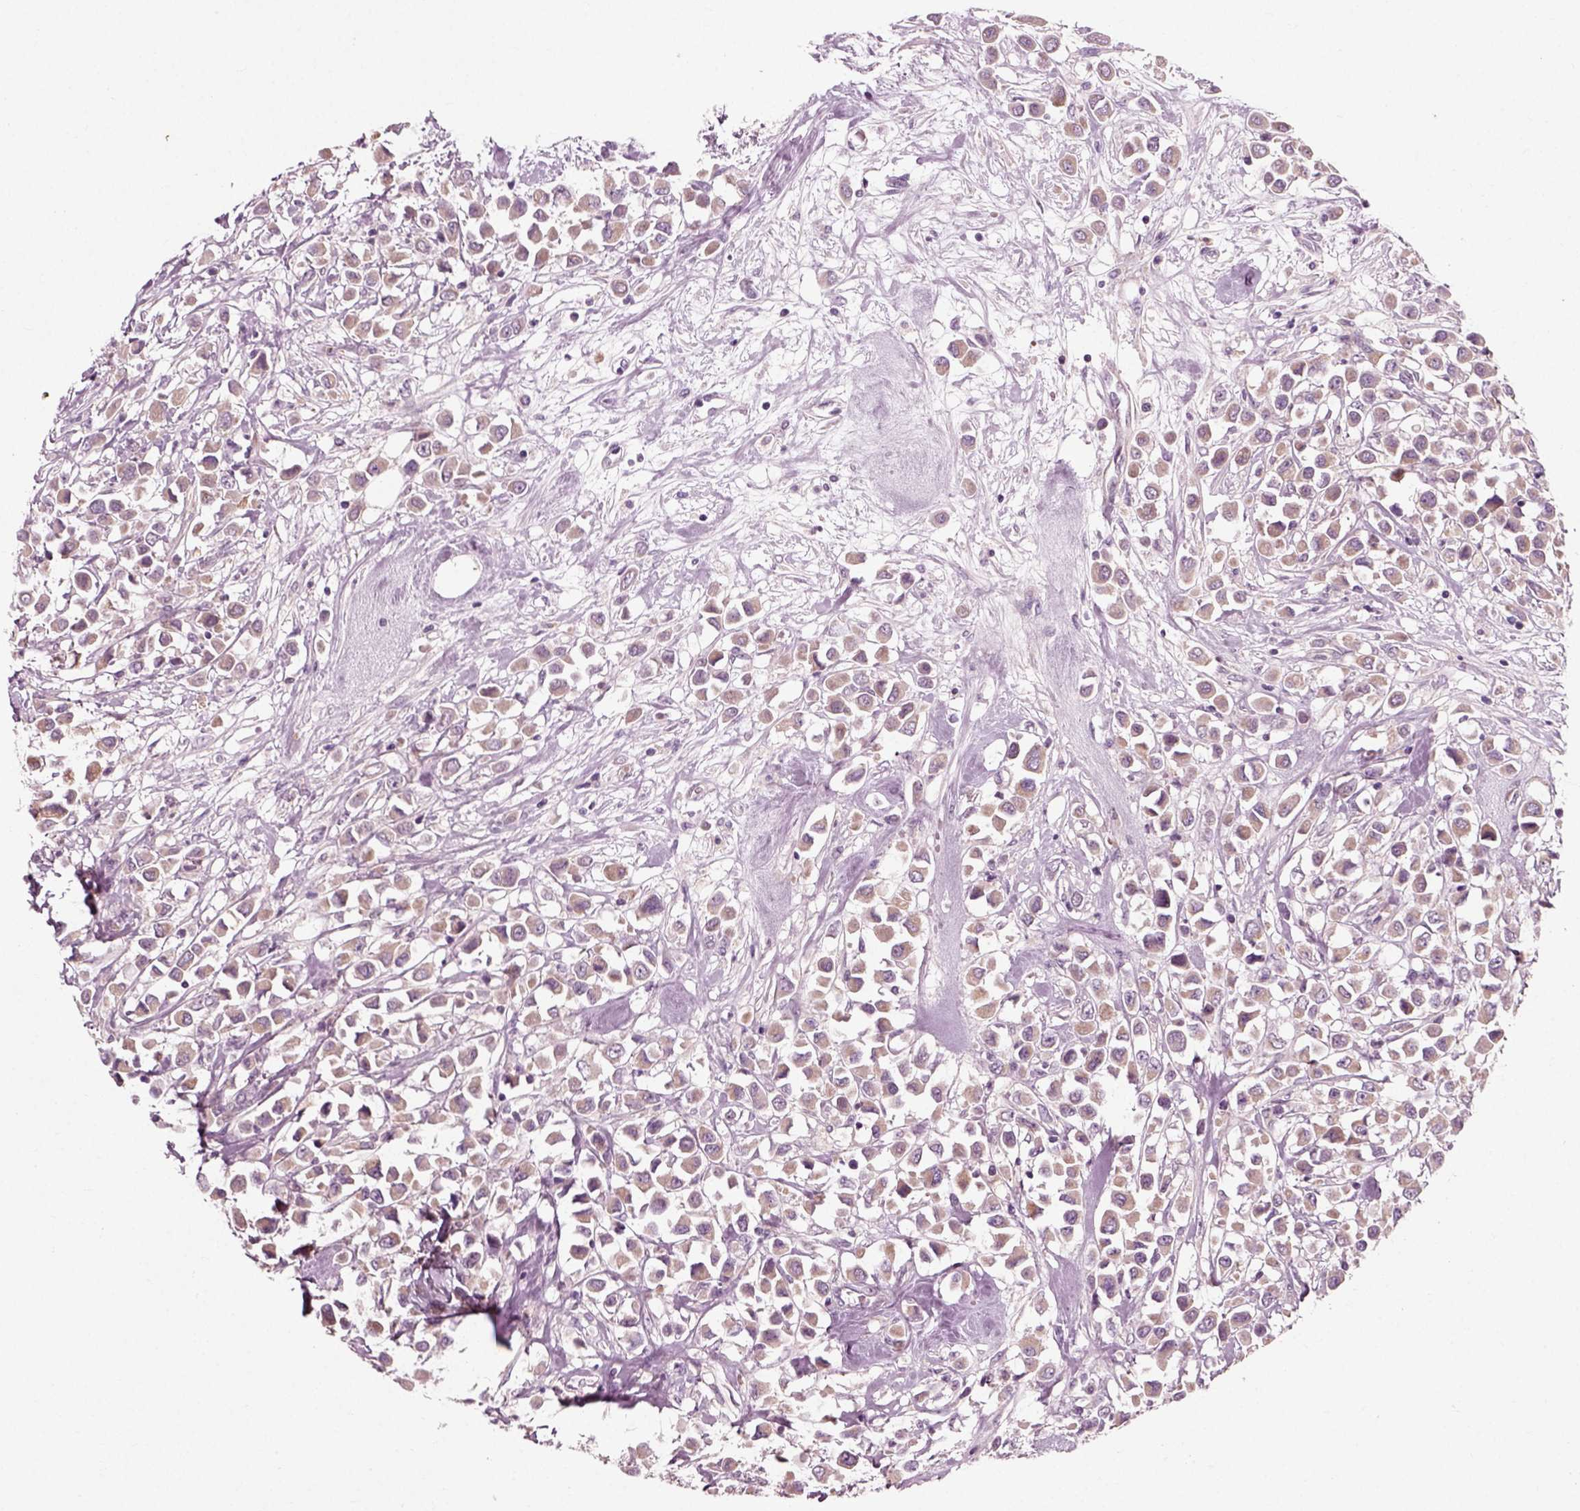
{"staining": {"intensity": "moderate", "quantity": ">75%", "location": "cytoplasmic/membranous"}, "tissue": "breast cancer", "cell_type": "Tumor cells", "image_type": "cancer", "snomed": [{"axis": "morphology", "description": "Duct carcinoma"}, {"axis": "topography", "description": "Breast"}], "caption": "A brown stain shows moderate cytoplasmic/membranous expression of a protein in human breast cancer tumor cells.", "gene": "RND2", "patient": {"sex": "female", "age": 61}}